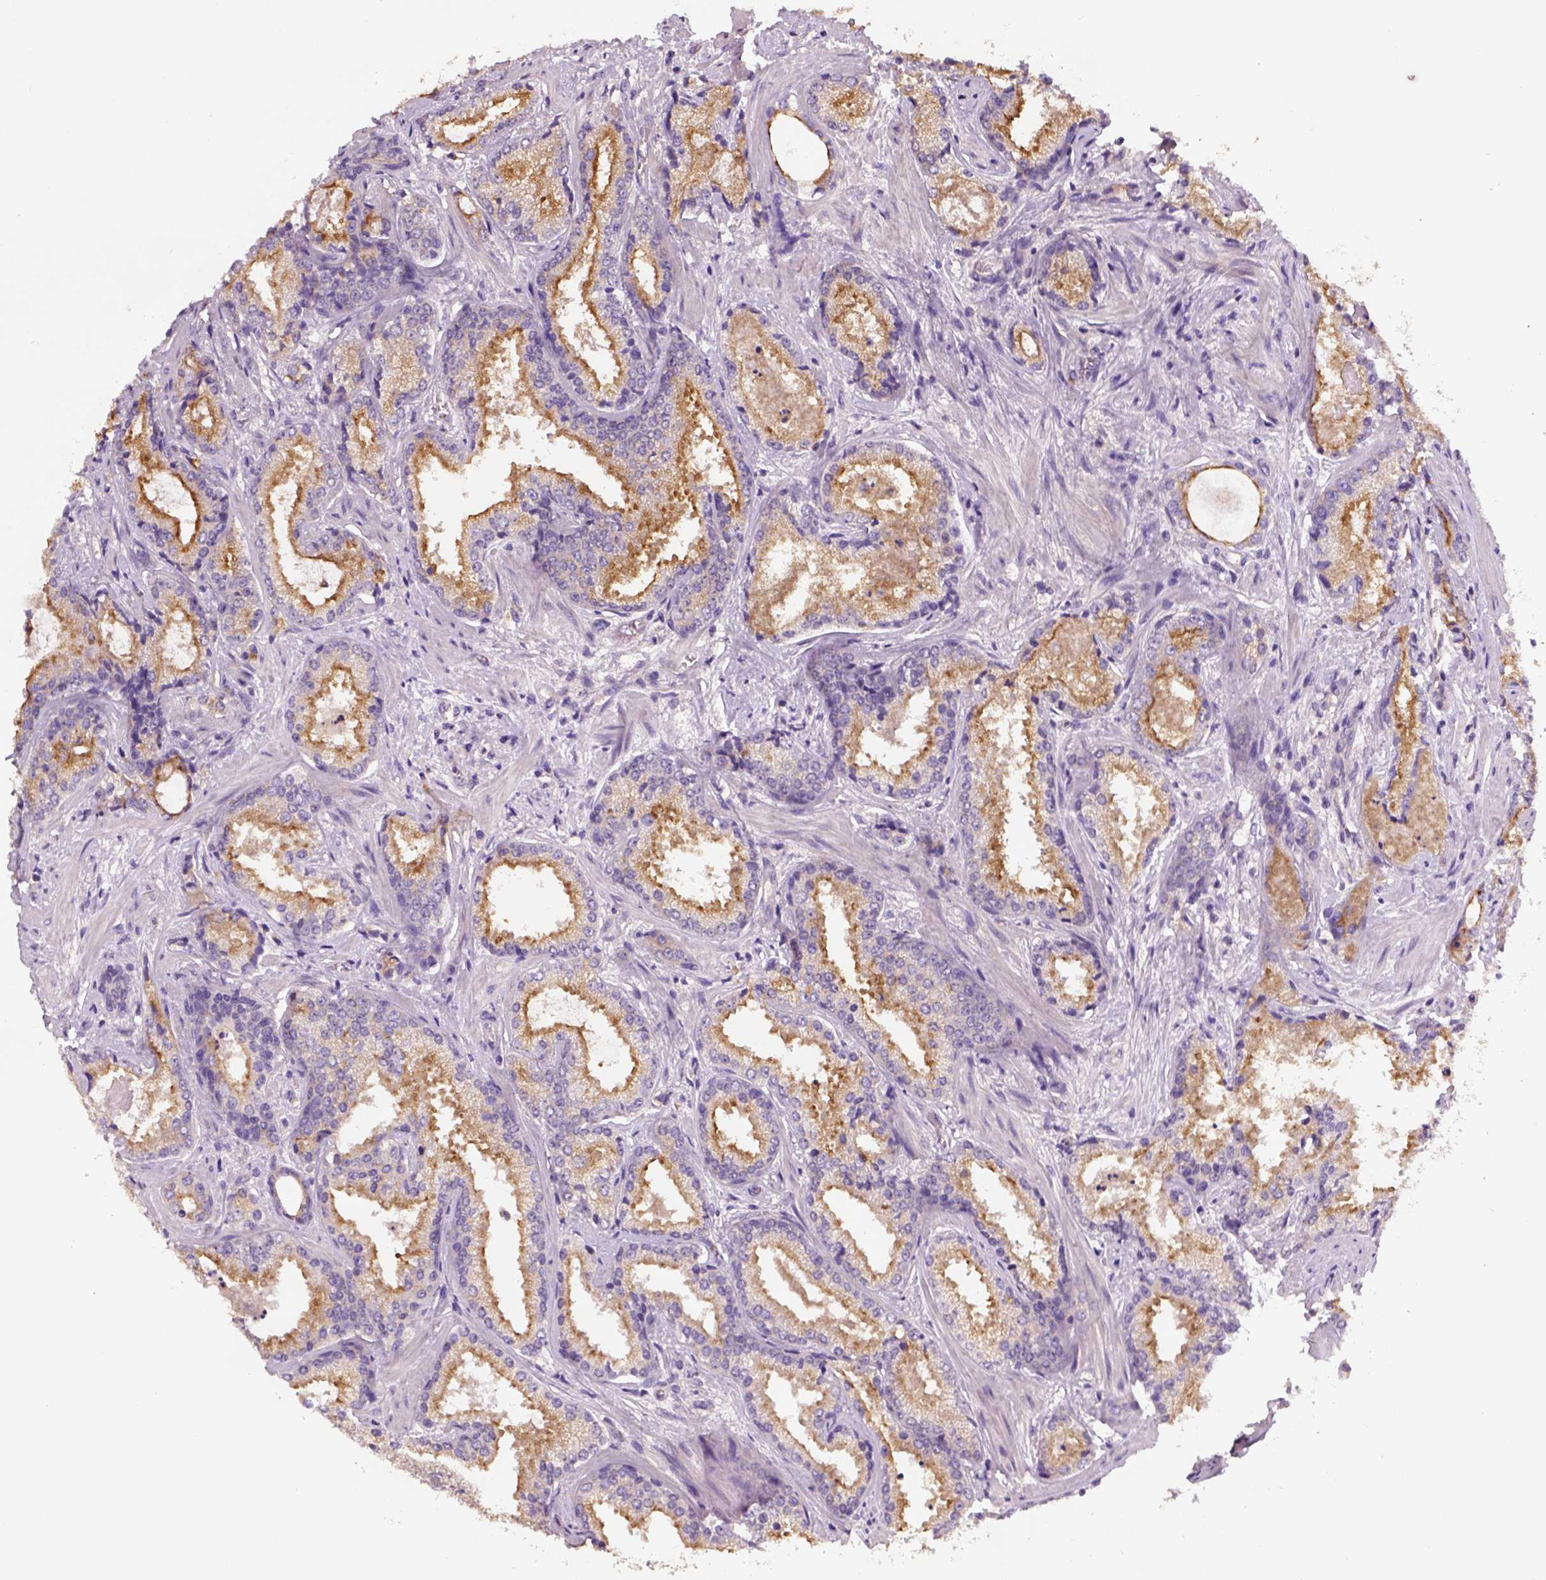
{"staining": {"intensity": "moderate", "quantity": "25%-75%", "location": "cytoplasmic/membranous"}, "tissue": "prostate cancer", "cell_type": "Tumor cells", "image_type": "cancer", "snomed": [{"axis": "morphology", "description": "Adenocarcinoma, Low grade"}, {"axis": "topography", "description": "Prostate"}], "caption": "This is an image of immunohistochemistry staining of low-grade adenocarcinoma (prostate), which shows moderate staining in the cytoplasmic/membranous of tumor cells.", "gene": "CRACR2A", "patient": {"sex": "male", "age": 56}}